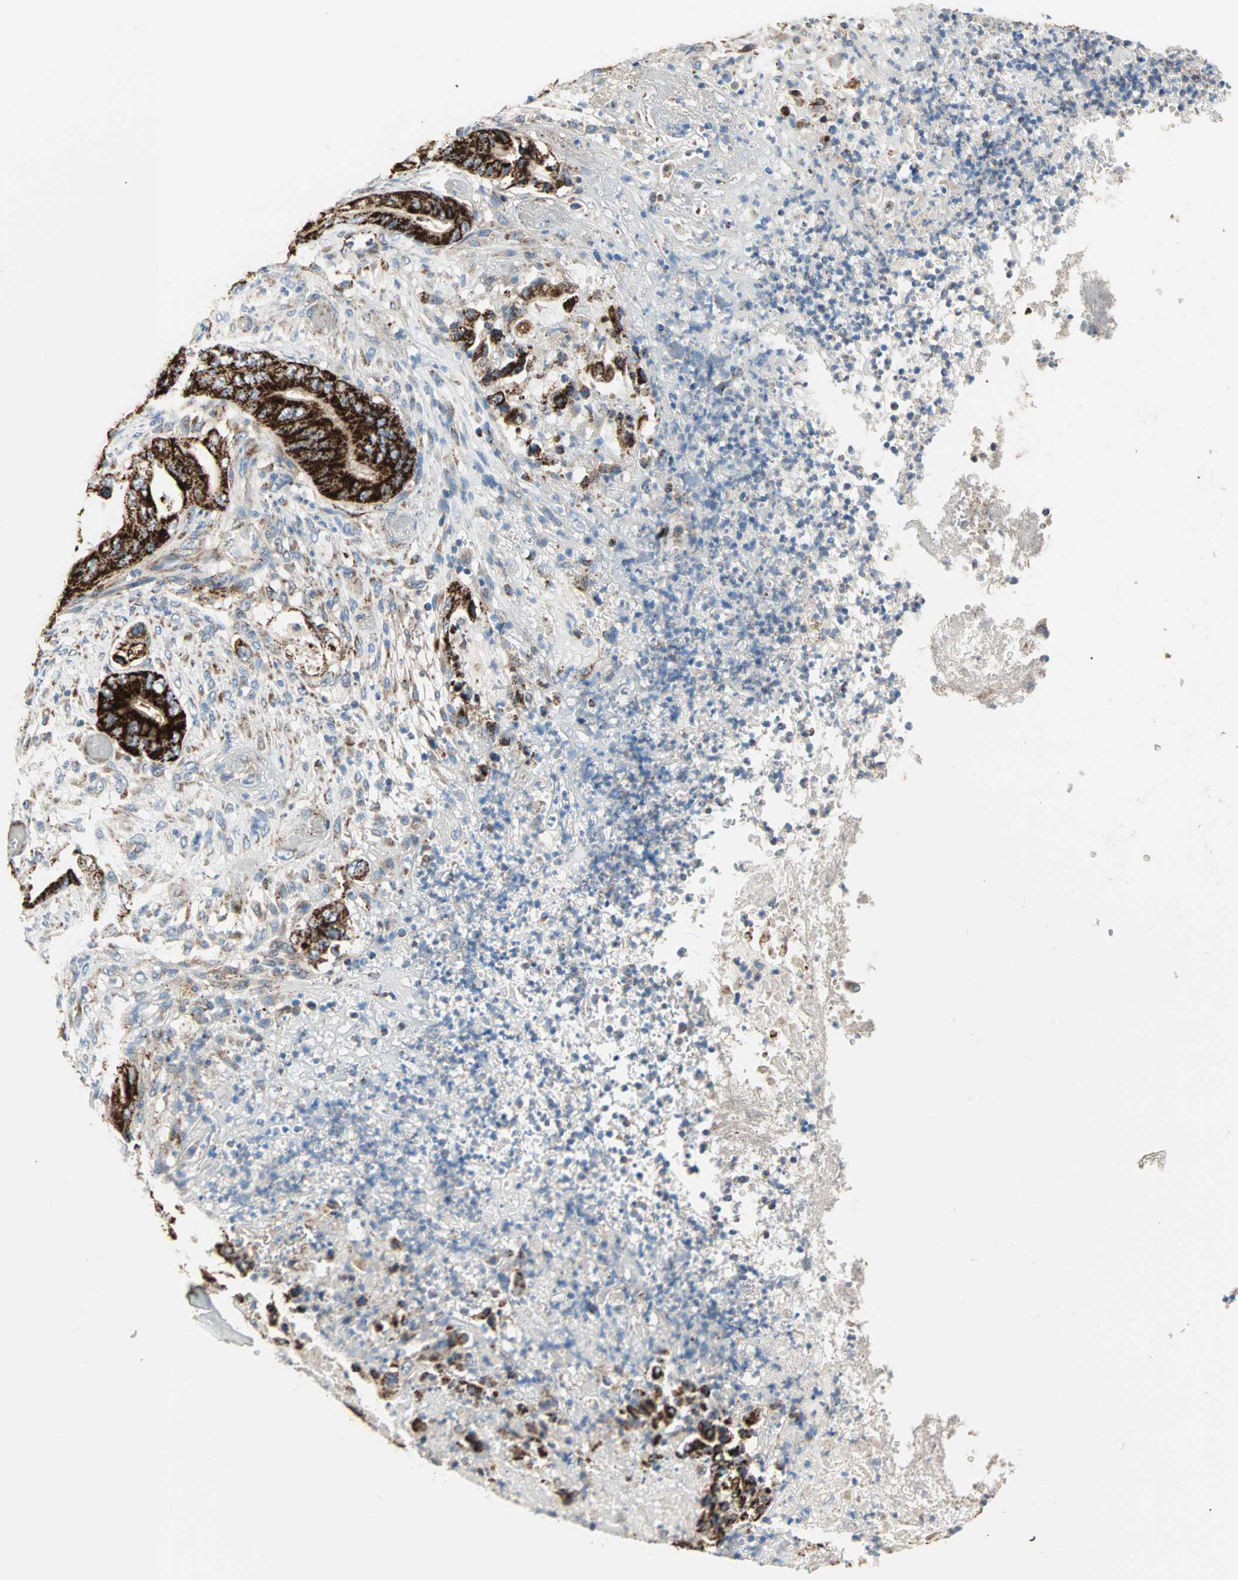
{"staining": {"intensity": "strong", "quantity": ">75%", "location": "cytoplasmic/membranous"}, "tissue": "stomach cancer", "cell_type": "Tumor cells", "image_type": "cancer", "snomed": [{"axis": "morphology", "description": "Adenocarcinoma, NOS"}, {"axis": "topography", "description": "Stomach"}], "caption": "About >75% of tumor cells in stomach cancer (adenocarcinoma) show strong cytoplasmic/membranous protein staining as visualized by brown immunohistochemical staining.", "gene": "TST", "patient": {"sex": "female", "age": 73}}